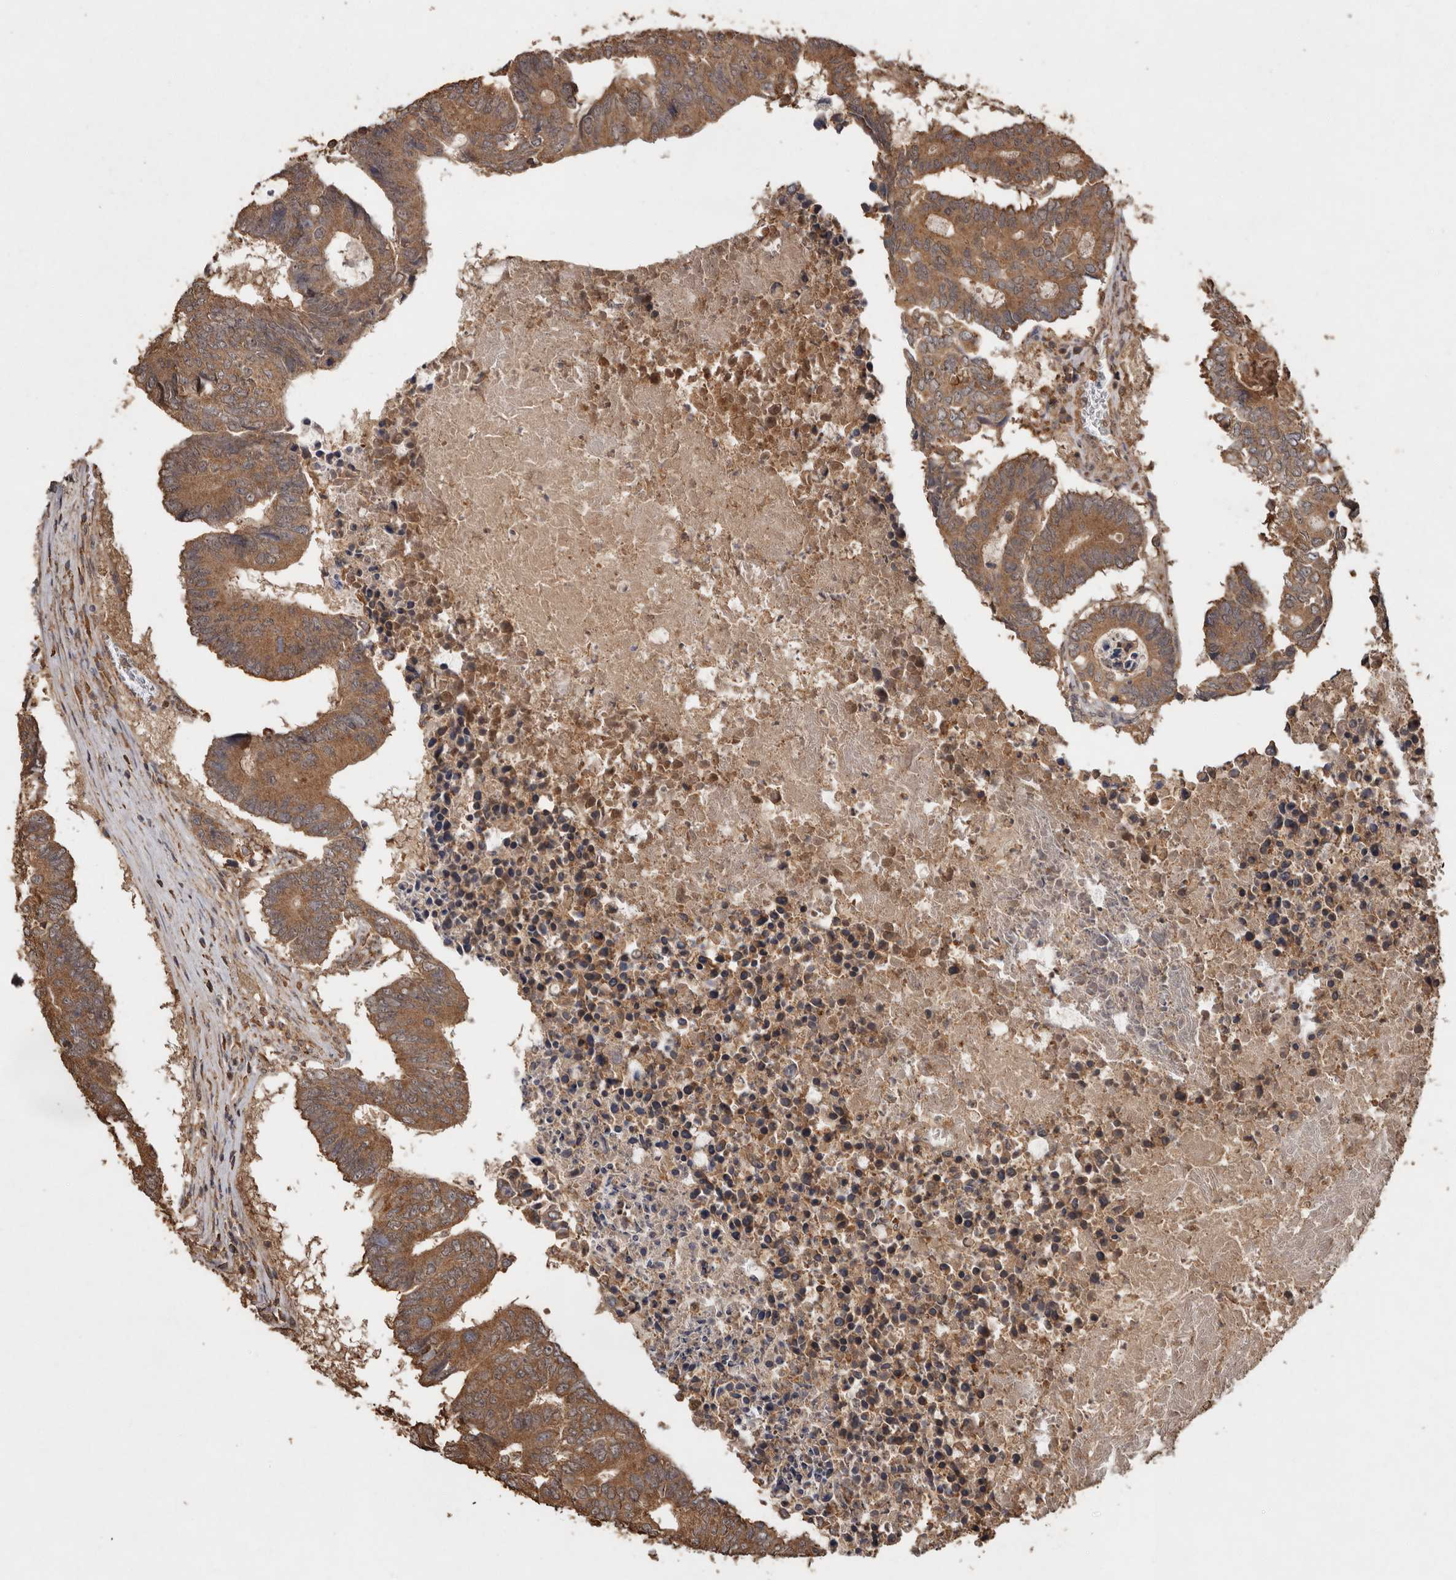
{"staining": {"intensity": "moderate", "quantity": ">75%", "location": "cytoplasmic/membranous"}, "tissue": "colorectal cancer", "cell_type": "Tumor cells", "image_type": "cancer", "snomed": [{"axis": "morphology", "description": "Adenocarcinoma, NOS"}, {"axis": "topography", "description": "Colon"}], "caption": "IHC of colorectal adenocarcinoma shows medium levels of moderate cytoplasmic/membranous staining in approximately >75% of tumor cells.", "gene": "RWDD1", "patient": {"sex": "male", "age": 87}}